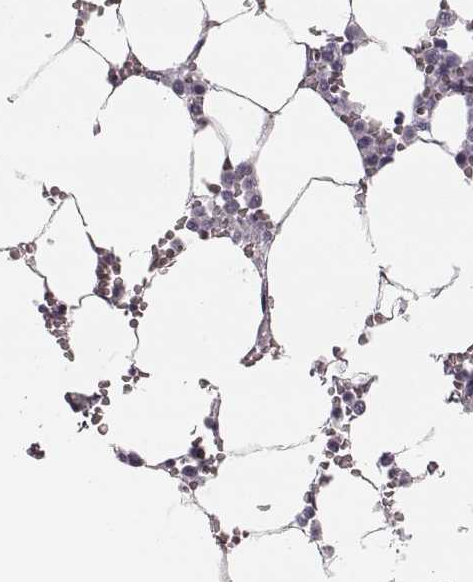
{"staining": {"intensity": "weak", "quantity": "<25%", "location": "cytoplasmic/membranous,nuclear"}, "tissue": "bone marrow", "cell_type": "Hematopoietic cells", "image_type": "normal", "snomed": [{"axis": "morphology", "description": "Normal tissue, NOS"}, {"axis": "topography", "description": "Bone marrow"}], "caption": "Human bone marrow stained for a protein using immunohistochemistry (IHC) reveals no expression in hematopoietic cells.", "gene": "ZNF433", "patient": {"sex": "male", "age": 54}}